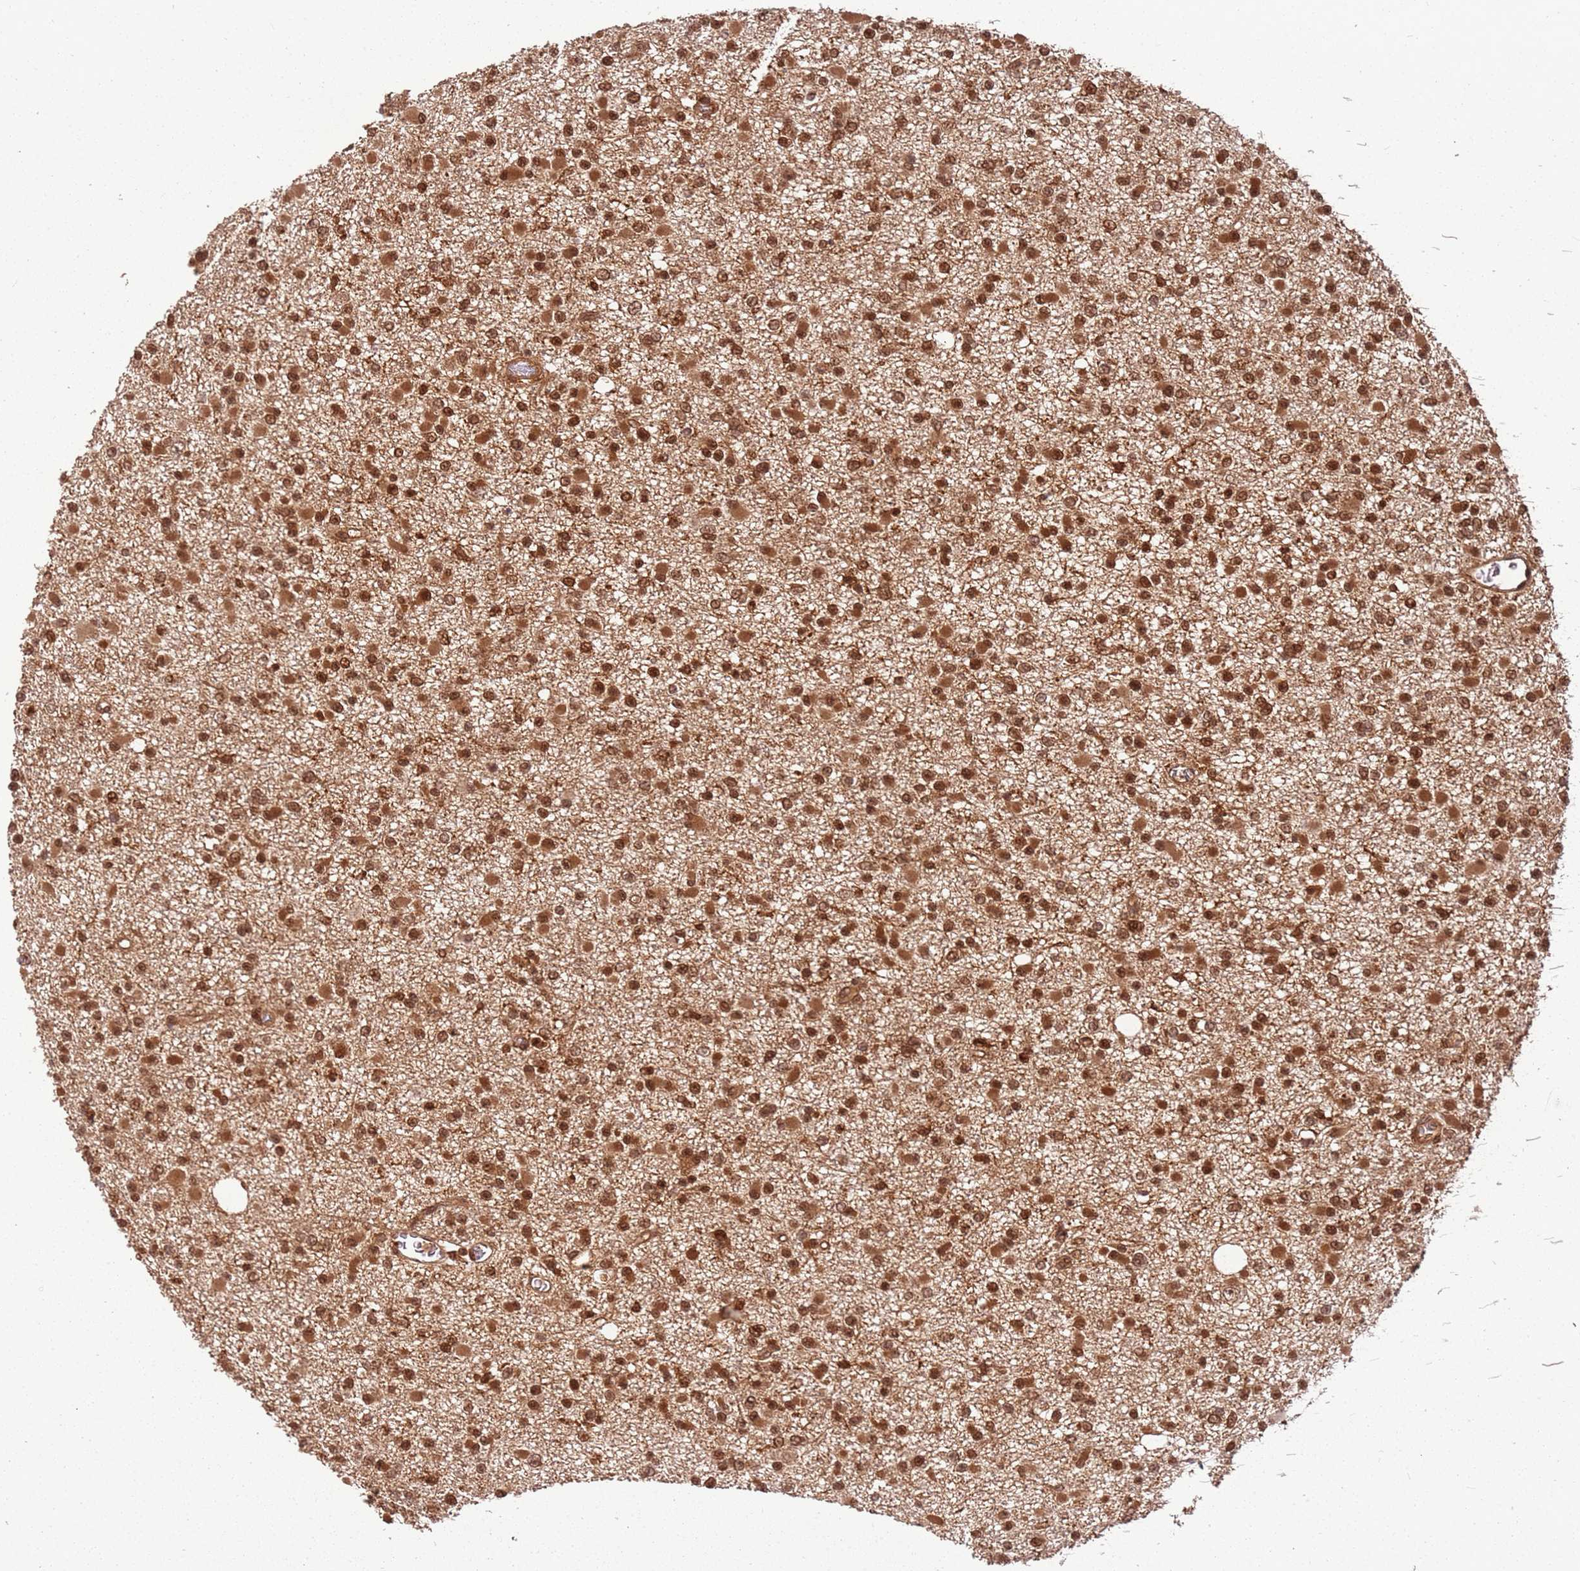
{"staining": {"intensity": "strong", "quantity": ">75%", "location": "cytoplasmic/membranous,nuclear"}, "tissue": "glioma", "cell_type": "Tumor cells", "image_type": "cancer", "snomed": [{"axis": "morphology", "description": "Glioma, malignant, Low grade"}, {"axis": "topography", "description": "Brain"}], "caption": "Tumor cells exhibit high levels of strong cytoplasmic/membranous and nuclear staining in about >75% of cells in glioma. (DAB IHC, brown staining for protein, blue staining for nuclei).", "gene": "PGLS", "patient": {"sex": "female", "age": 22}}